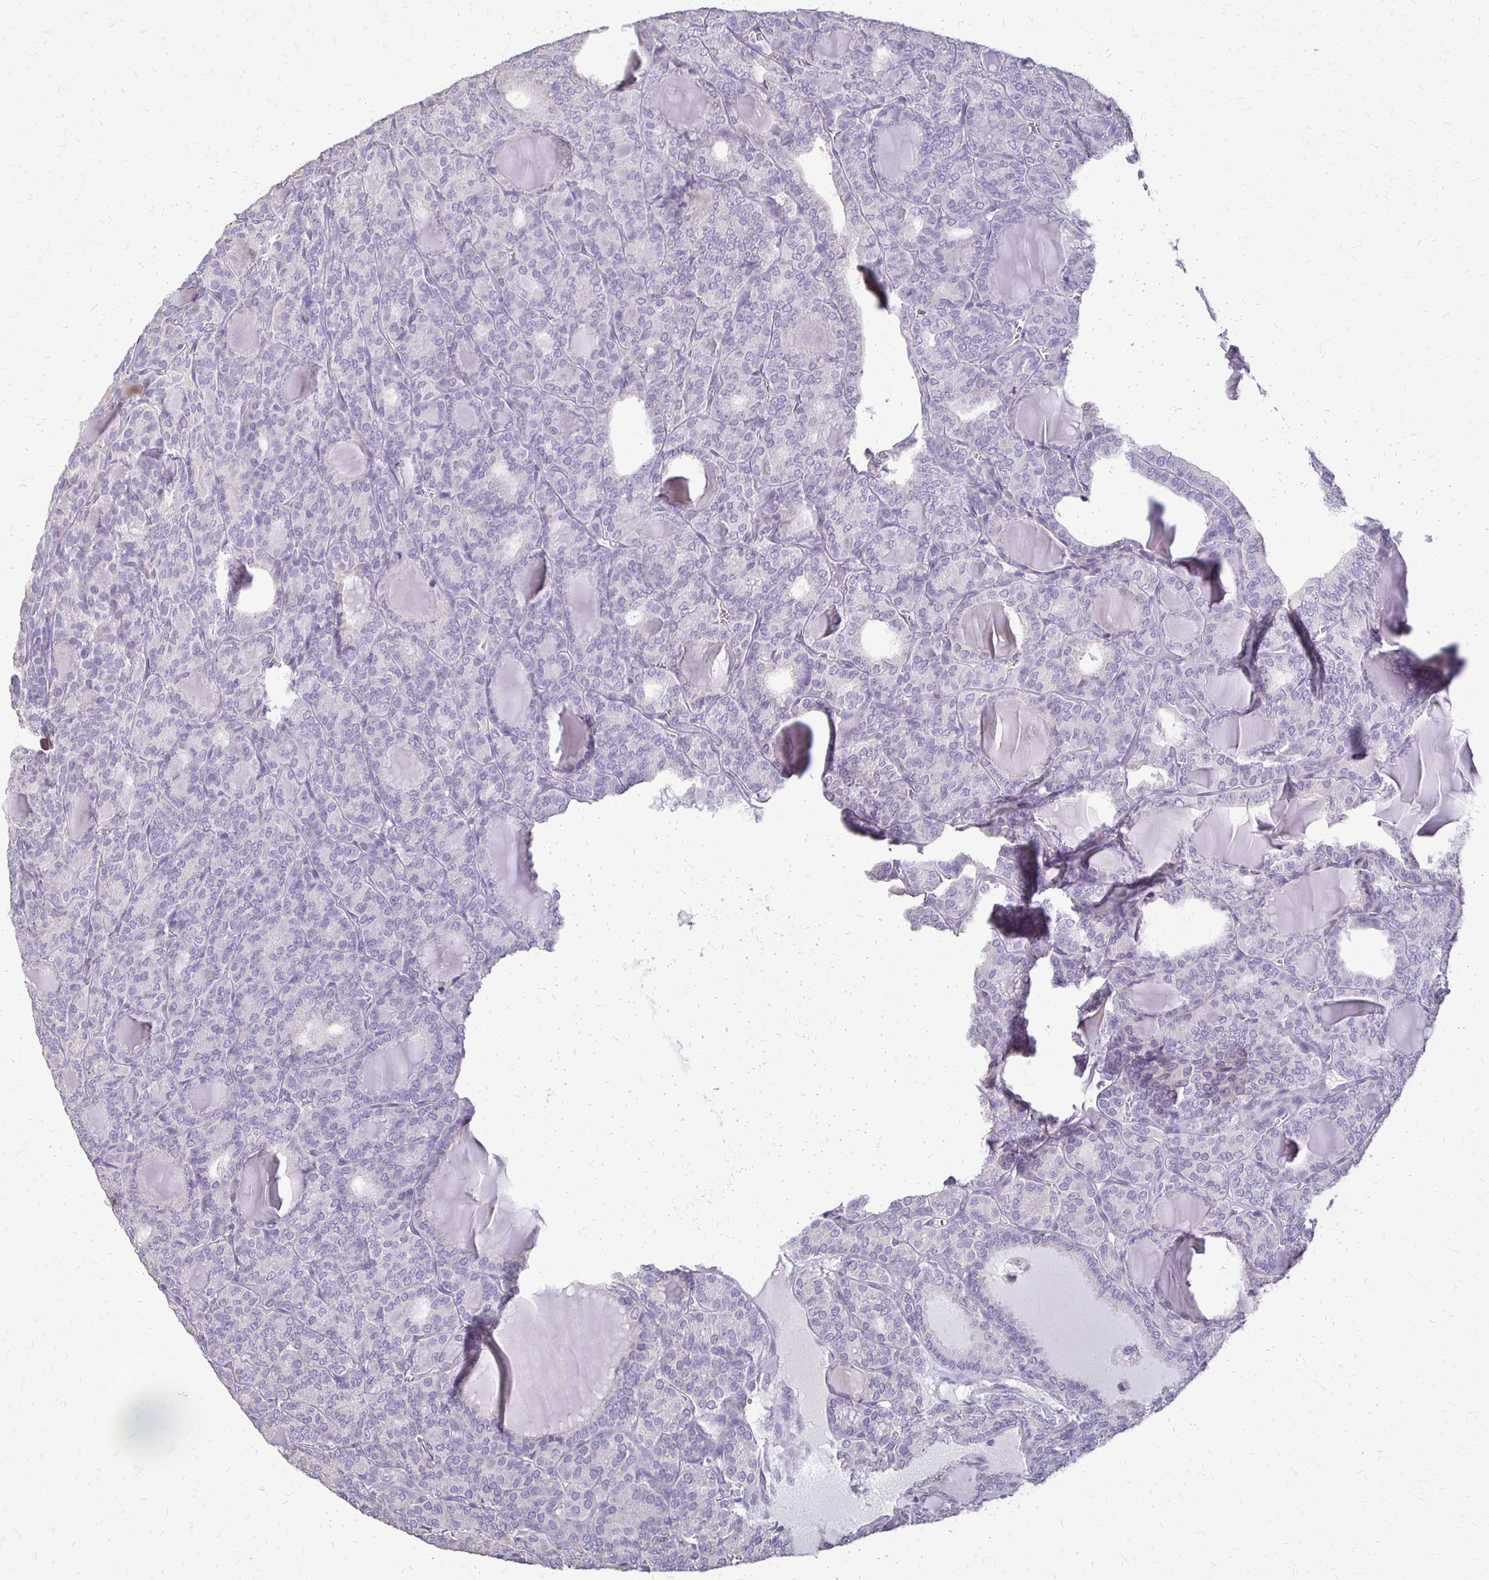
{"staining": {"intensity": "negative", "quantity": "none", "location": "none"}, "tissue": "thyroid cancer", "cell_type": "Tumor cells", "image_type": "cancer", "snomed": [{"axis": "morphology", "description": "Follicular adenoma carcinoma, NOS"}, {"axis": "topography", "description": "Thyroid gland"}], "caption": "Tumor cells are negative for protein expression in human thyroid cancer (follicular adenoma carcinoma).", "gene": "ALPG", "patient": {"sex": "male", "age": 74}}